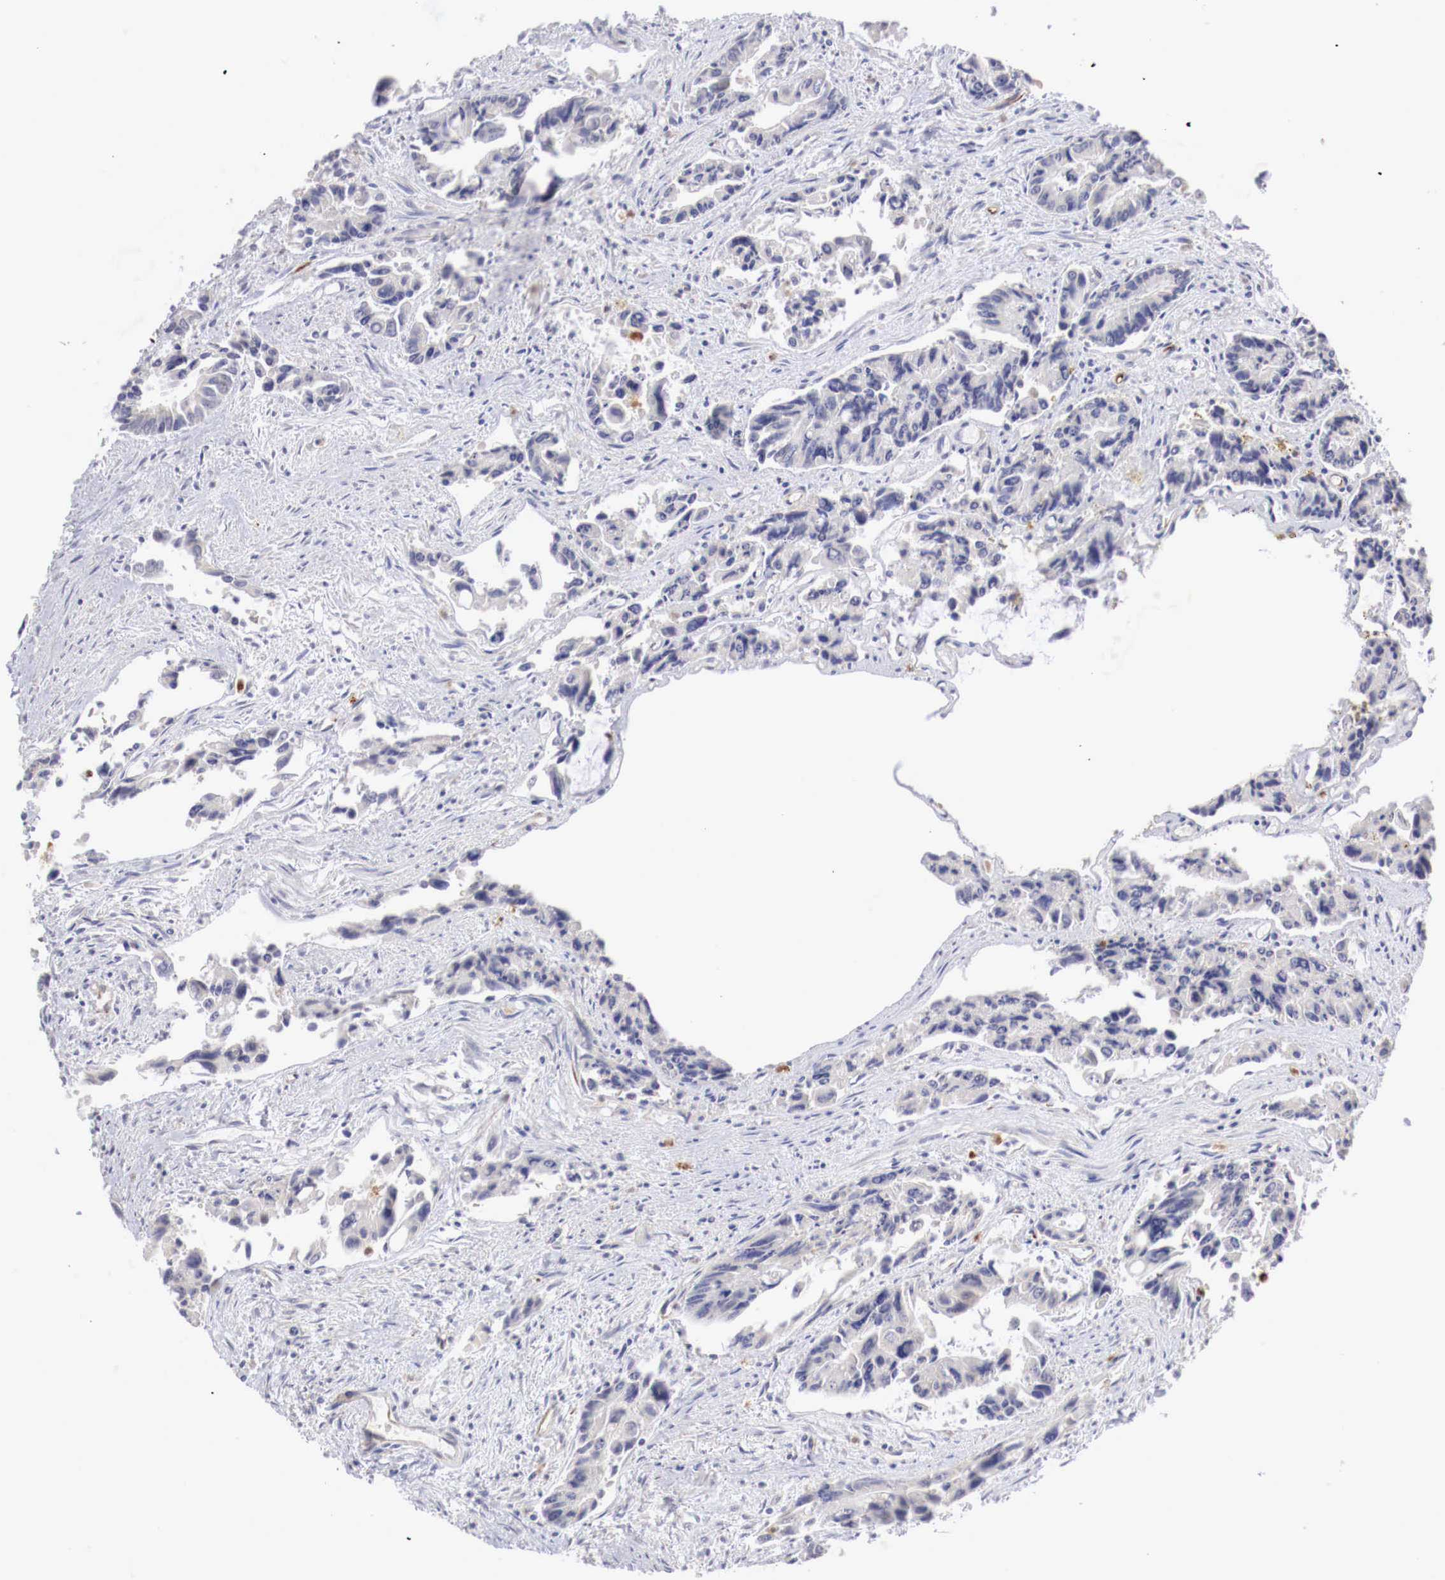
{"staining": {"intensity": "negative", "quantity": "none", "location": "none"}, "tissue": "colorectal cancer", "cell_type": "Tumor cells", "image_type": "cancer", "snomed": [{"axis": "morphology", "description": "Adenocarcinoma, NOS"}, {"axis": "topography", "description": "Rectum"}], "caption": "Immunohistochemistry (IHC) image of colorectal cancer stained for a protein (brown), which demonstrates no staining in tumor cells.", "gene": "WT1", "patient": {"sex": "male", "age": 76}}